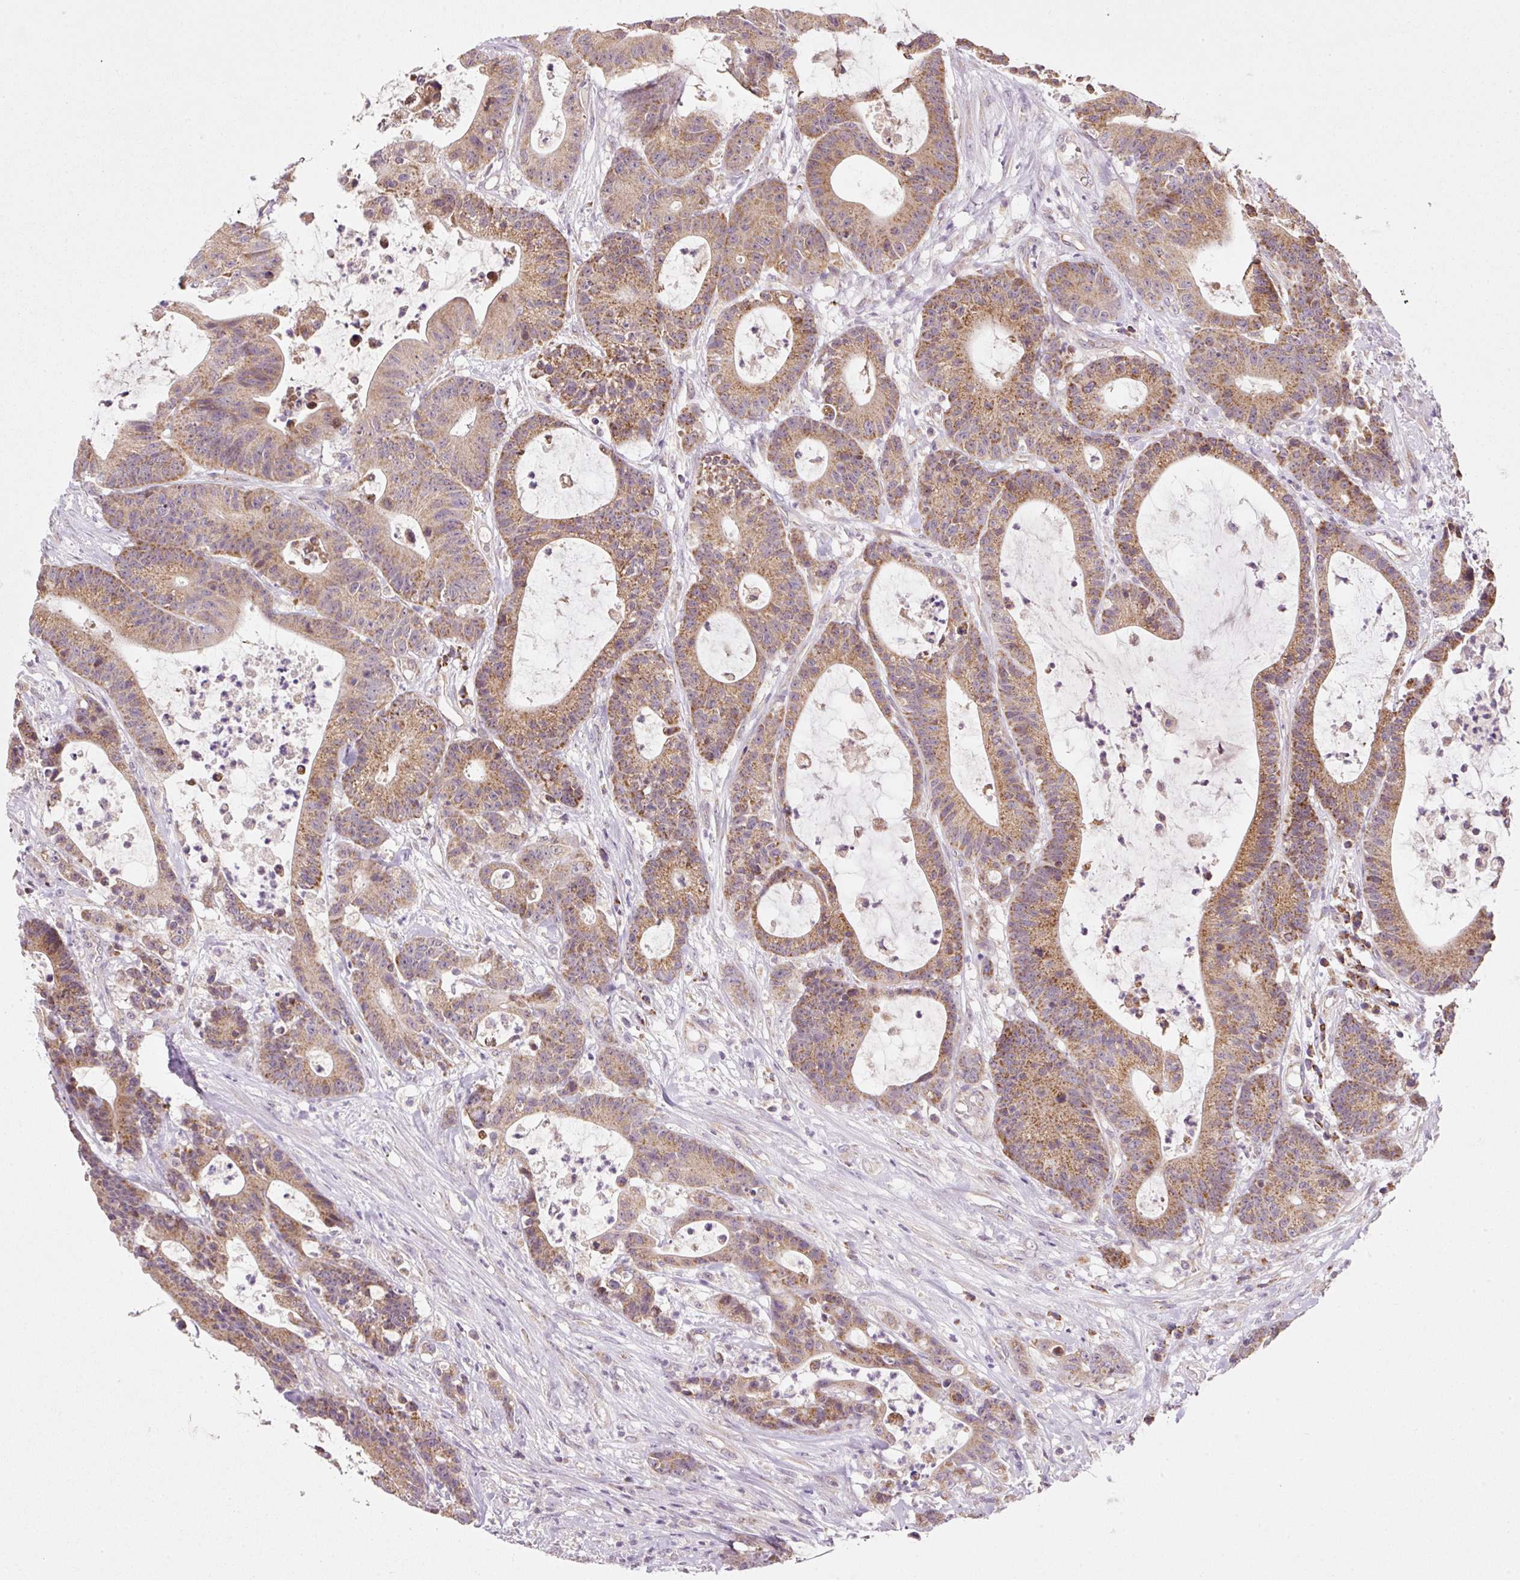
{"staining": {"intensity": "moderate", "quantity": ">75%", "location": "cytoplasmic/membranous"}, "tissue": "colorectal cancer", "cell_type": "Tumor cells", "image_type": "cancer", "snomed": [{"axis": "morphology", "description": "Adenocarcinoma, NOS"}, {"axis": "topography", "description": "Colon"}], "caption": "Colorectal cancer (adenocarcinoma) stained with immunohistochemistry (IHC) exhibits moderate cytoplasmic/membranous expression in about >75% of tumor cells.", "gene": "FAM78B", "patient": {"sex": "female", "age": 84}}